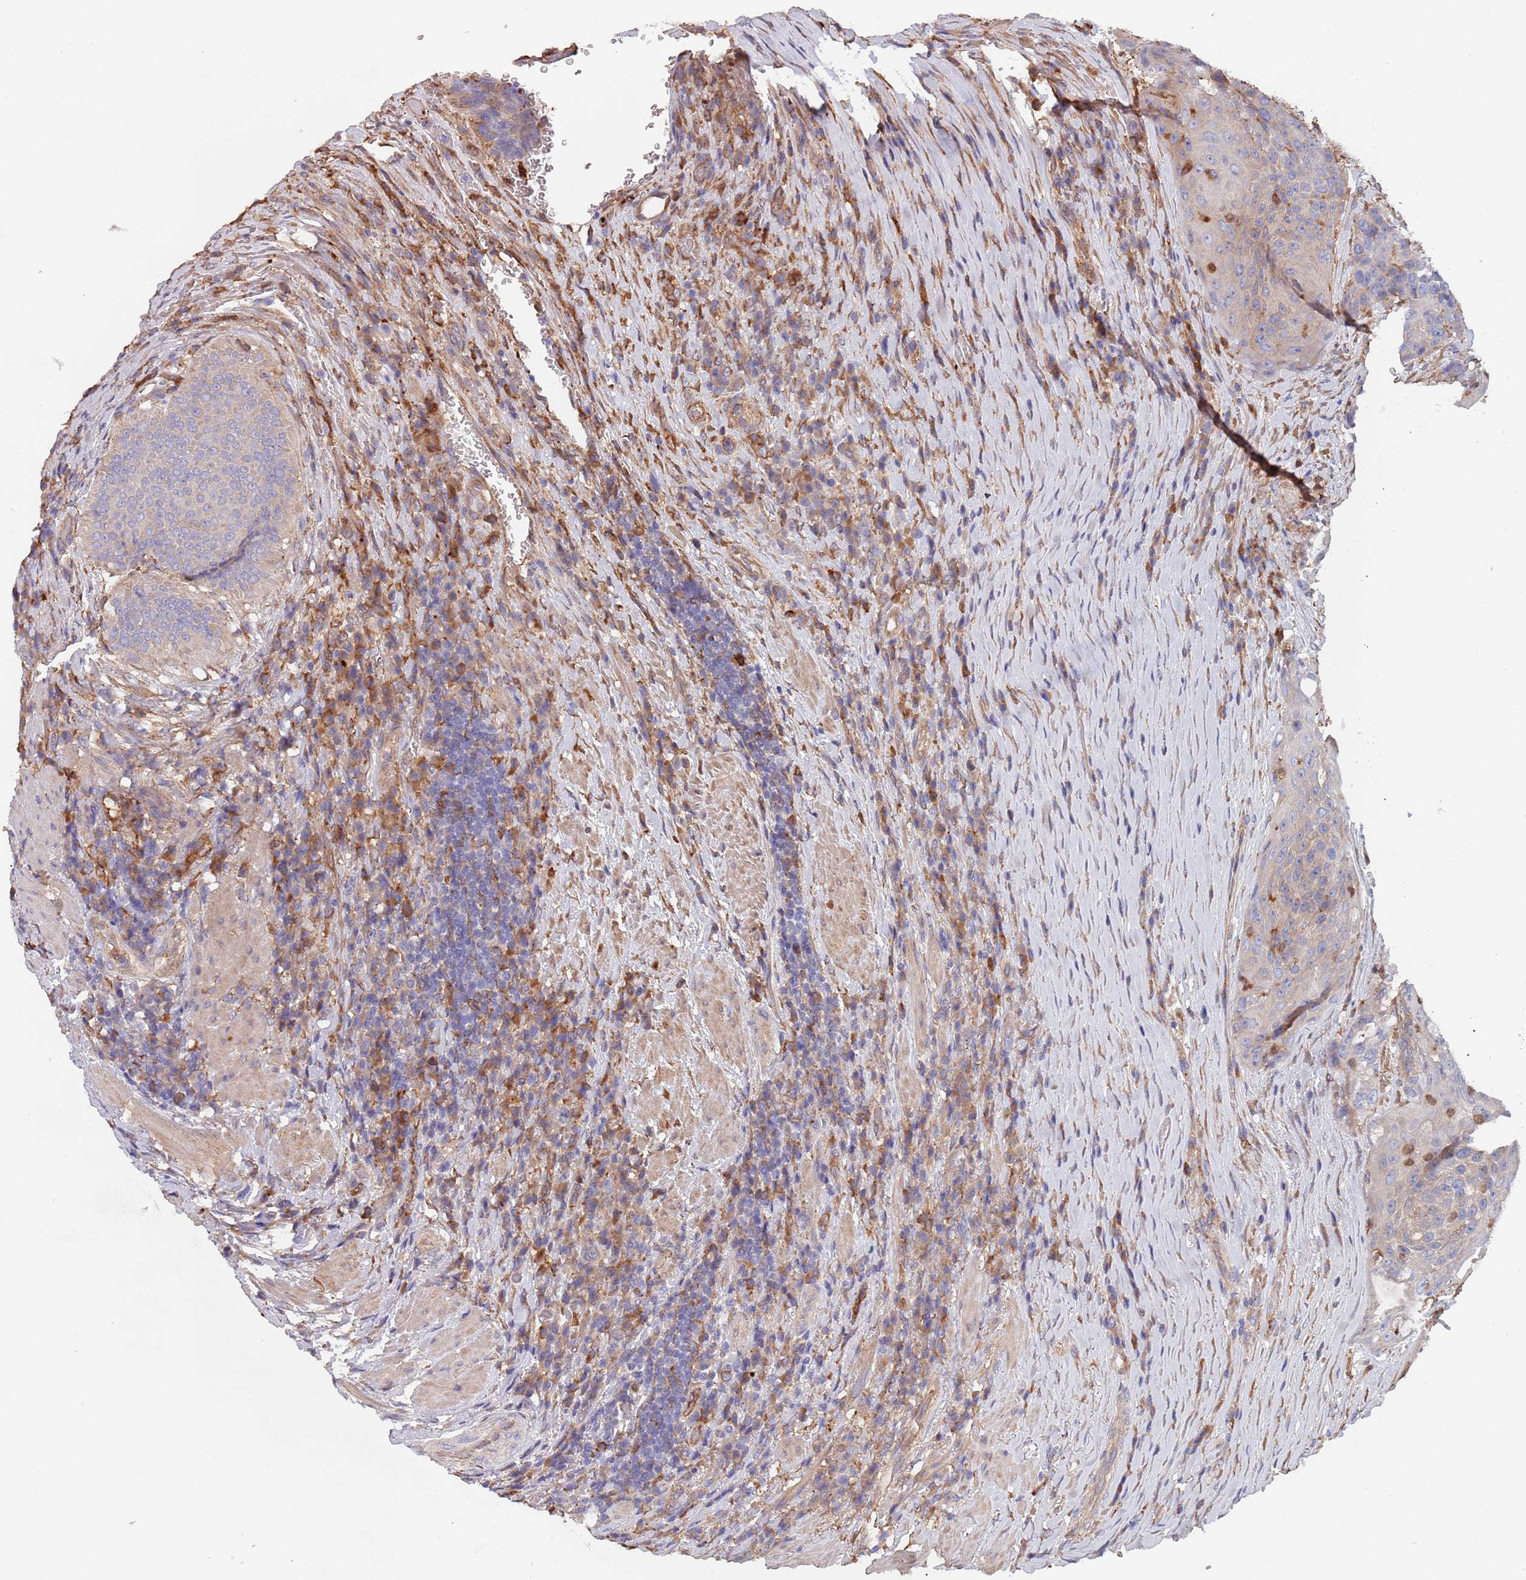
{"staining": {"intensity": "weak", "quantity": "<25%", "location": "cytoplasmic/membranous"}, "tissue": "urothelial cancer", "cell_type": "Tumor cells", "image_type": "cancer", "snomed": [{"axis": "morphology", "description": "Urothelial carcinoma, High grade"}, {"axis": "topography", "description": "Urinary bladder"}], "caption": "IHC of human urothelial carcinoma (high-grade) demonstrates no expression in tumor cells.", "gene": "DCUN1D3", "patient": {"sex": "female", "age": 63}}